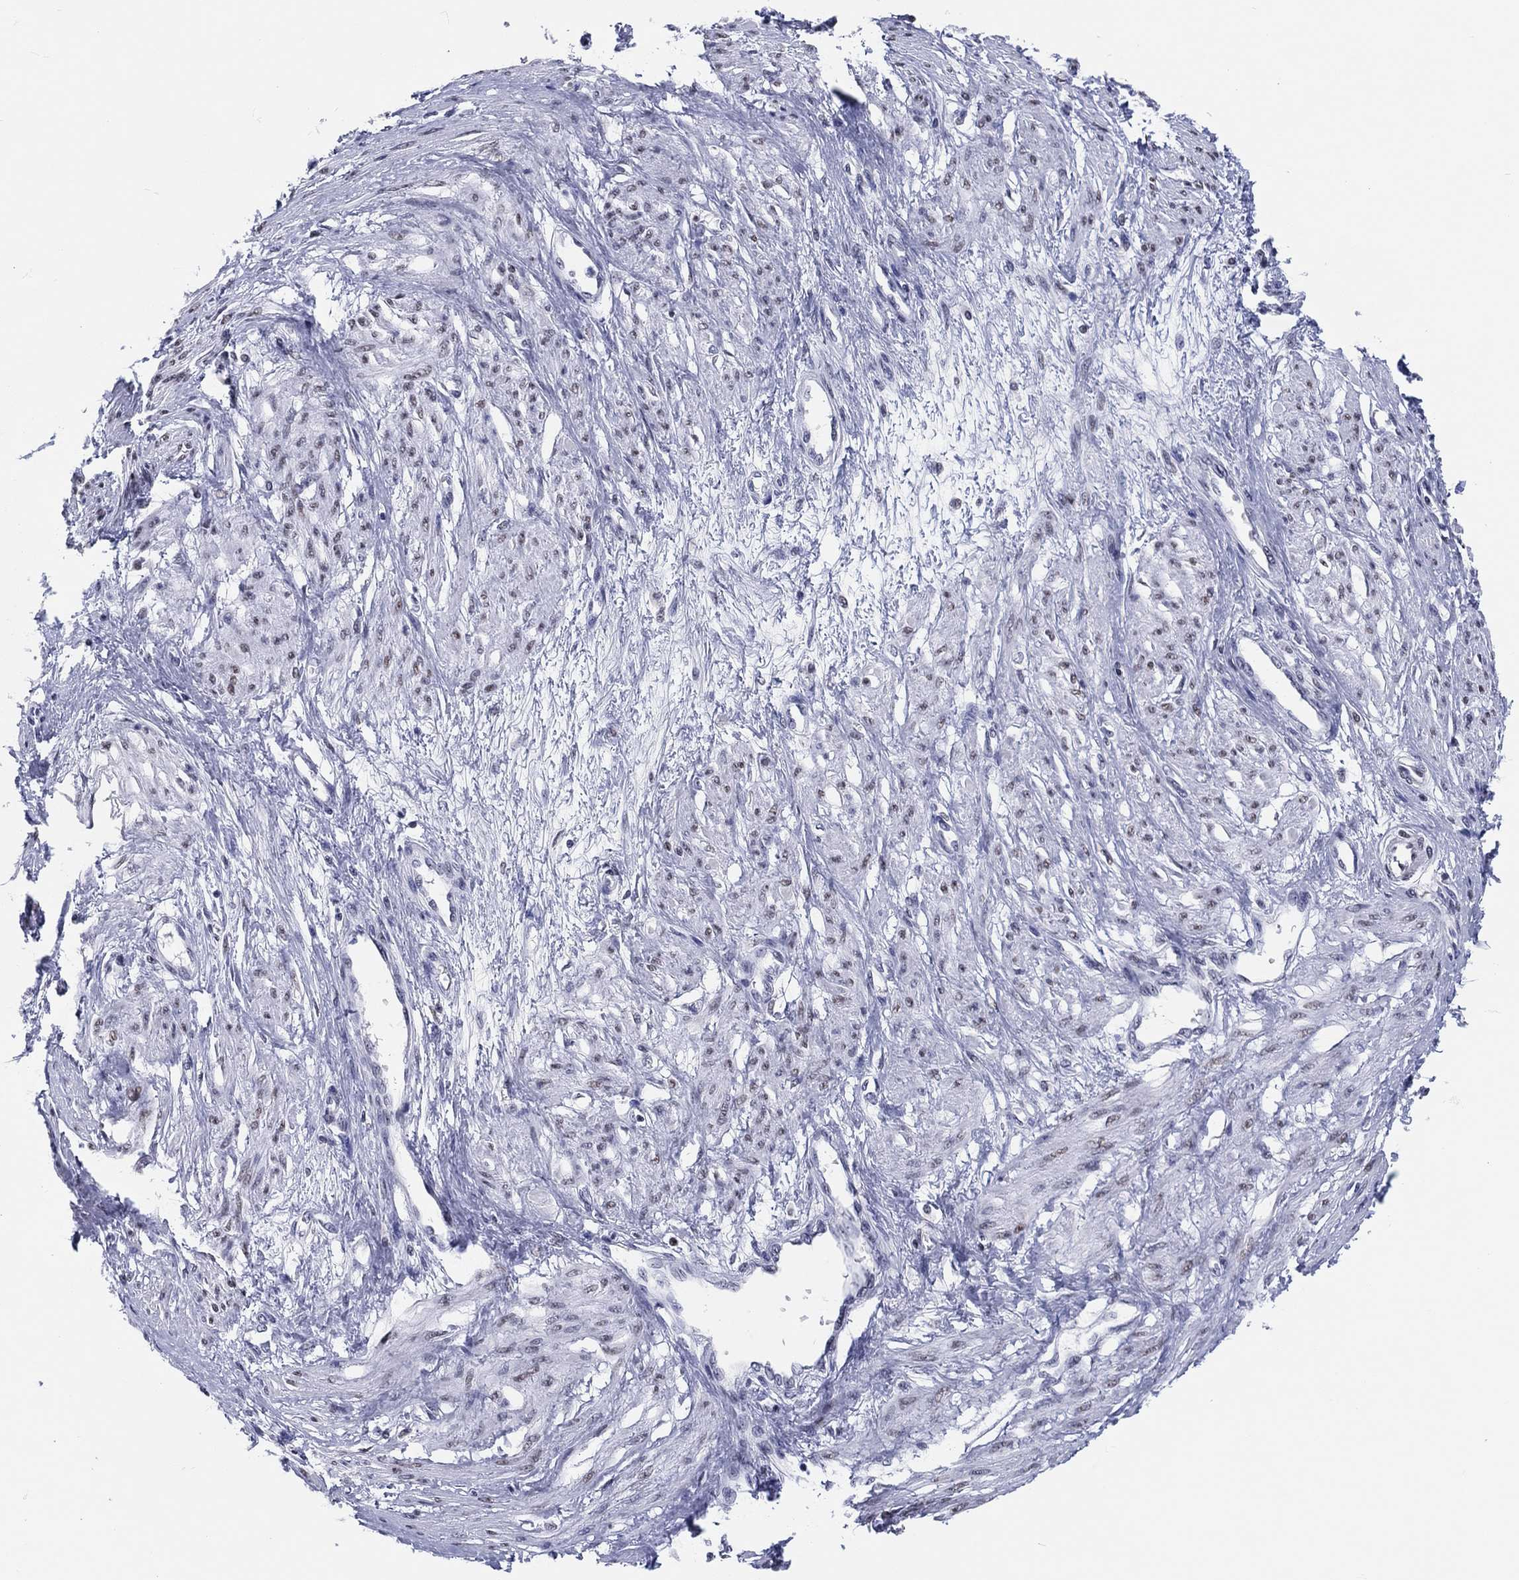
{"staining": {"intensity": "negative", "quantity": "none", "location": "none"}, "tissue": "smooth muscle", "cell_type": "Smooth muscle cells", "image_type": "normal", "snomed": [{"axis": "morphology", "description": "Normal tissue, NOS"}, {"axis": "topography", "description": "Smooth muscle"}, {"axis": "topography", "description": "Uterus"}], "caption": "This is an IHC micrograph of unremarkable smooth muscle. There is no positivity in smooth muscle cells.", "gene": "MAPK8IP1", "patient": {"sex": "female", "age": 39}}